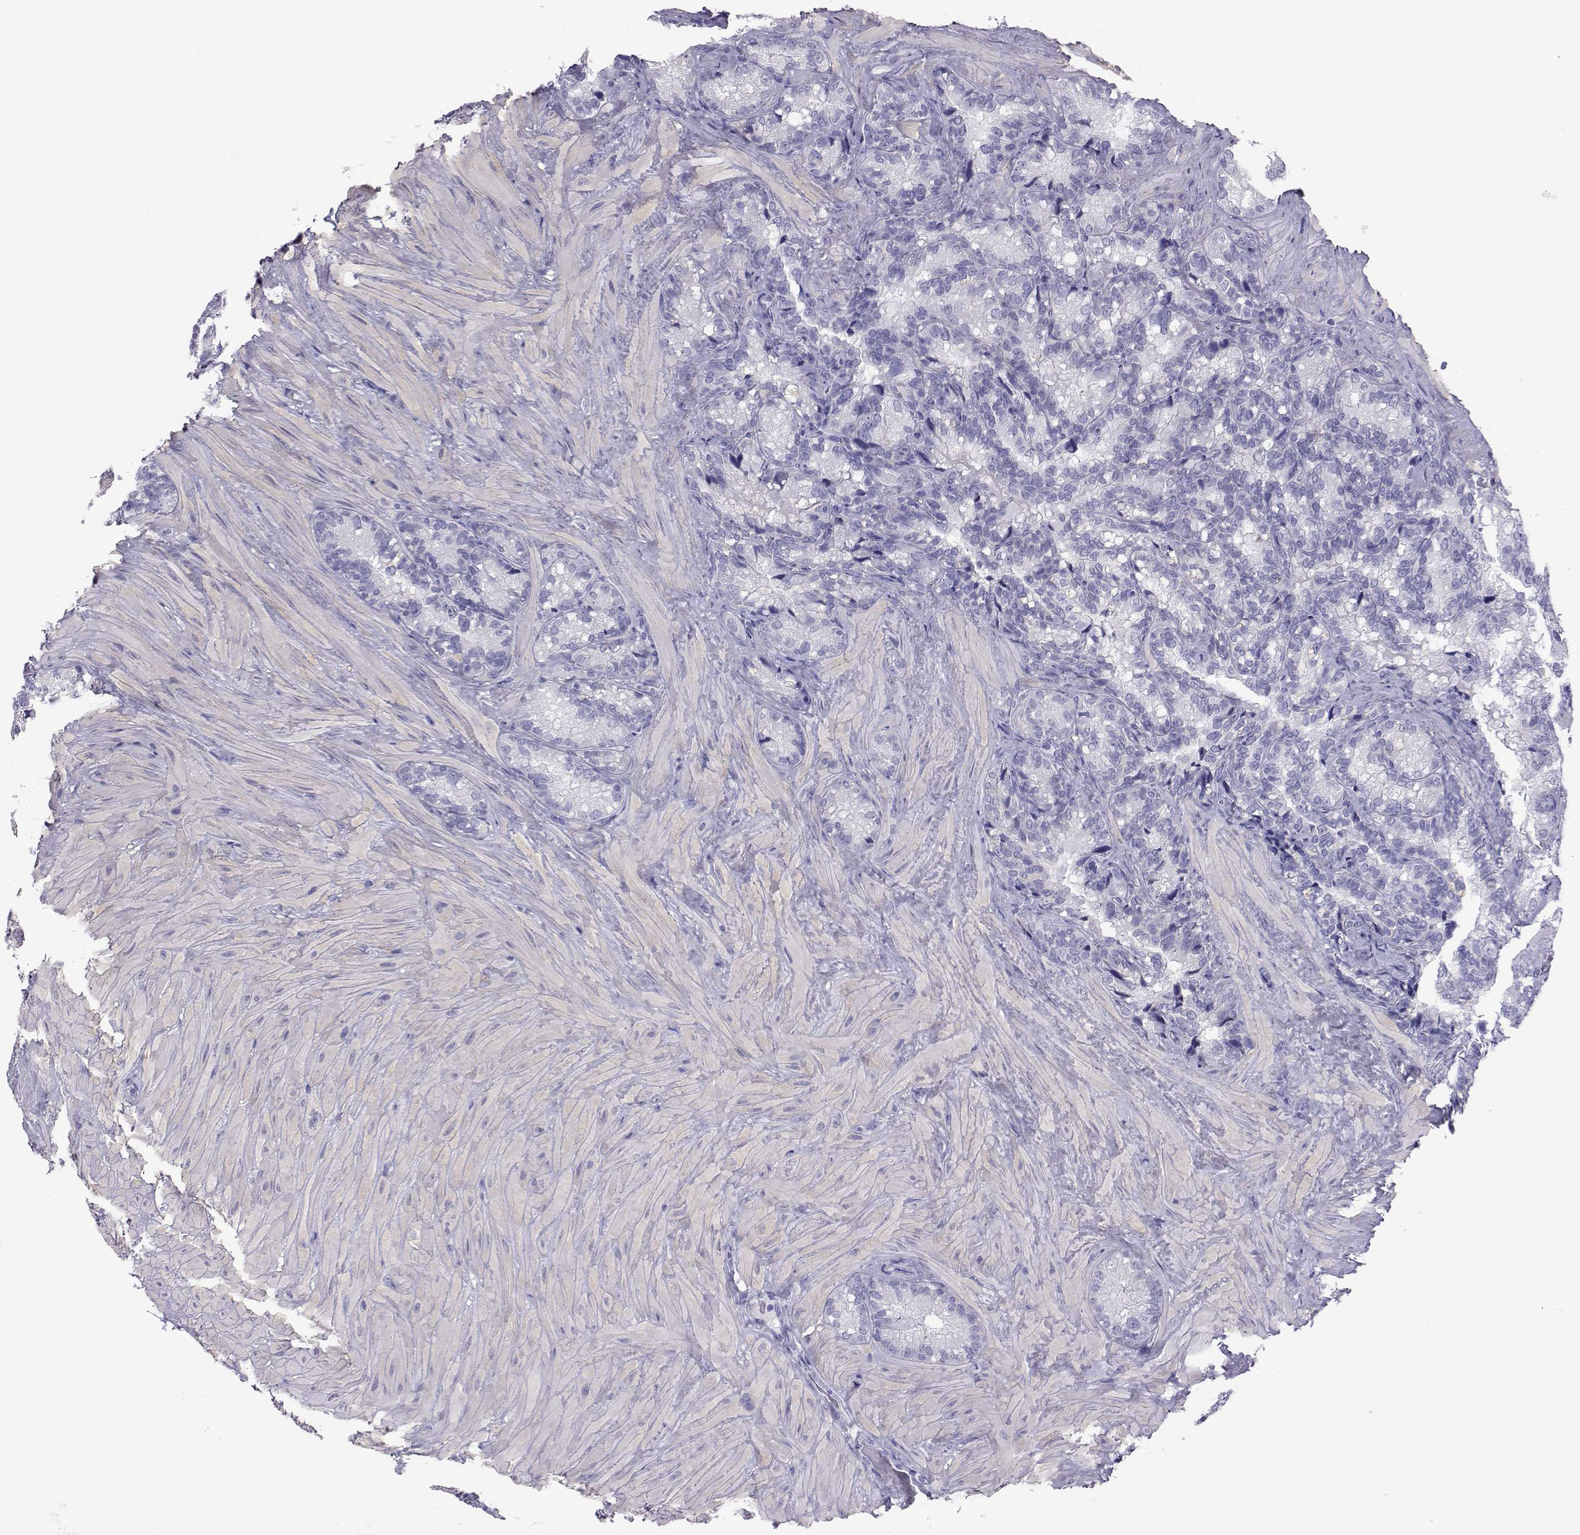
{"staining": {"intensity": "negative", "quantity": "none", "location": "none"}, "tissue": "seminal vesicle", "cell_type": "Glandular cells", "image_type": "normal", "snomed": [{"axis": "morphology", "description": "Normal tissue, NOS"}, {"axis": "topography", "description": "Seminal veicle"}], "caption": "A high-resolution micrograph shows immunohistochemistry staining of benign seminal vesicle, which exhibits no significant positivity in glandular cells.", "gene": "PLIN4", "patient": {"sex": "male", "age": 60}}